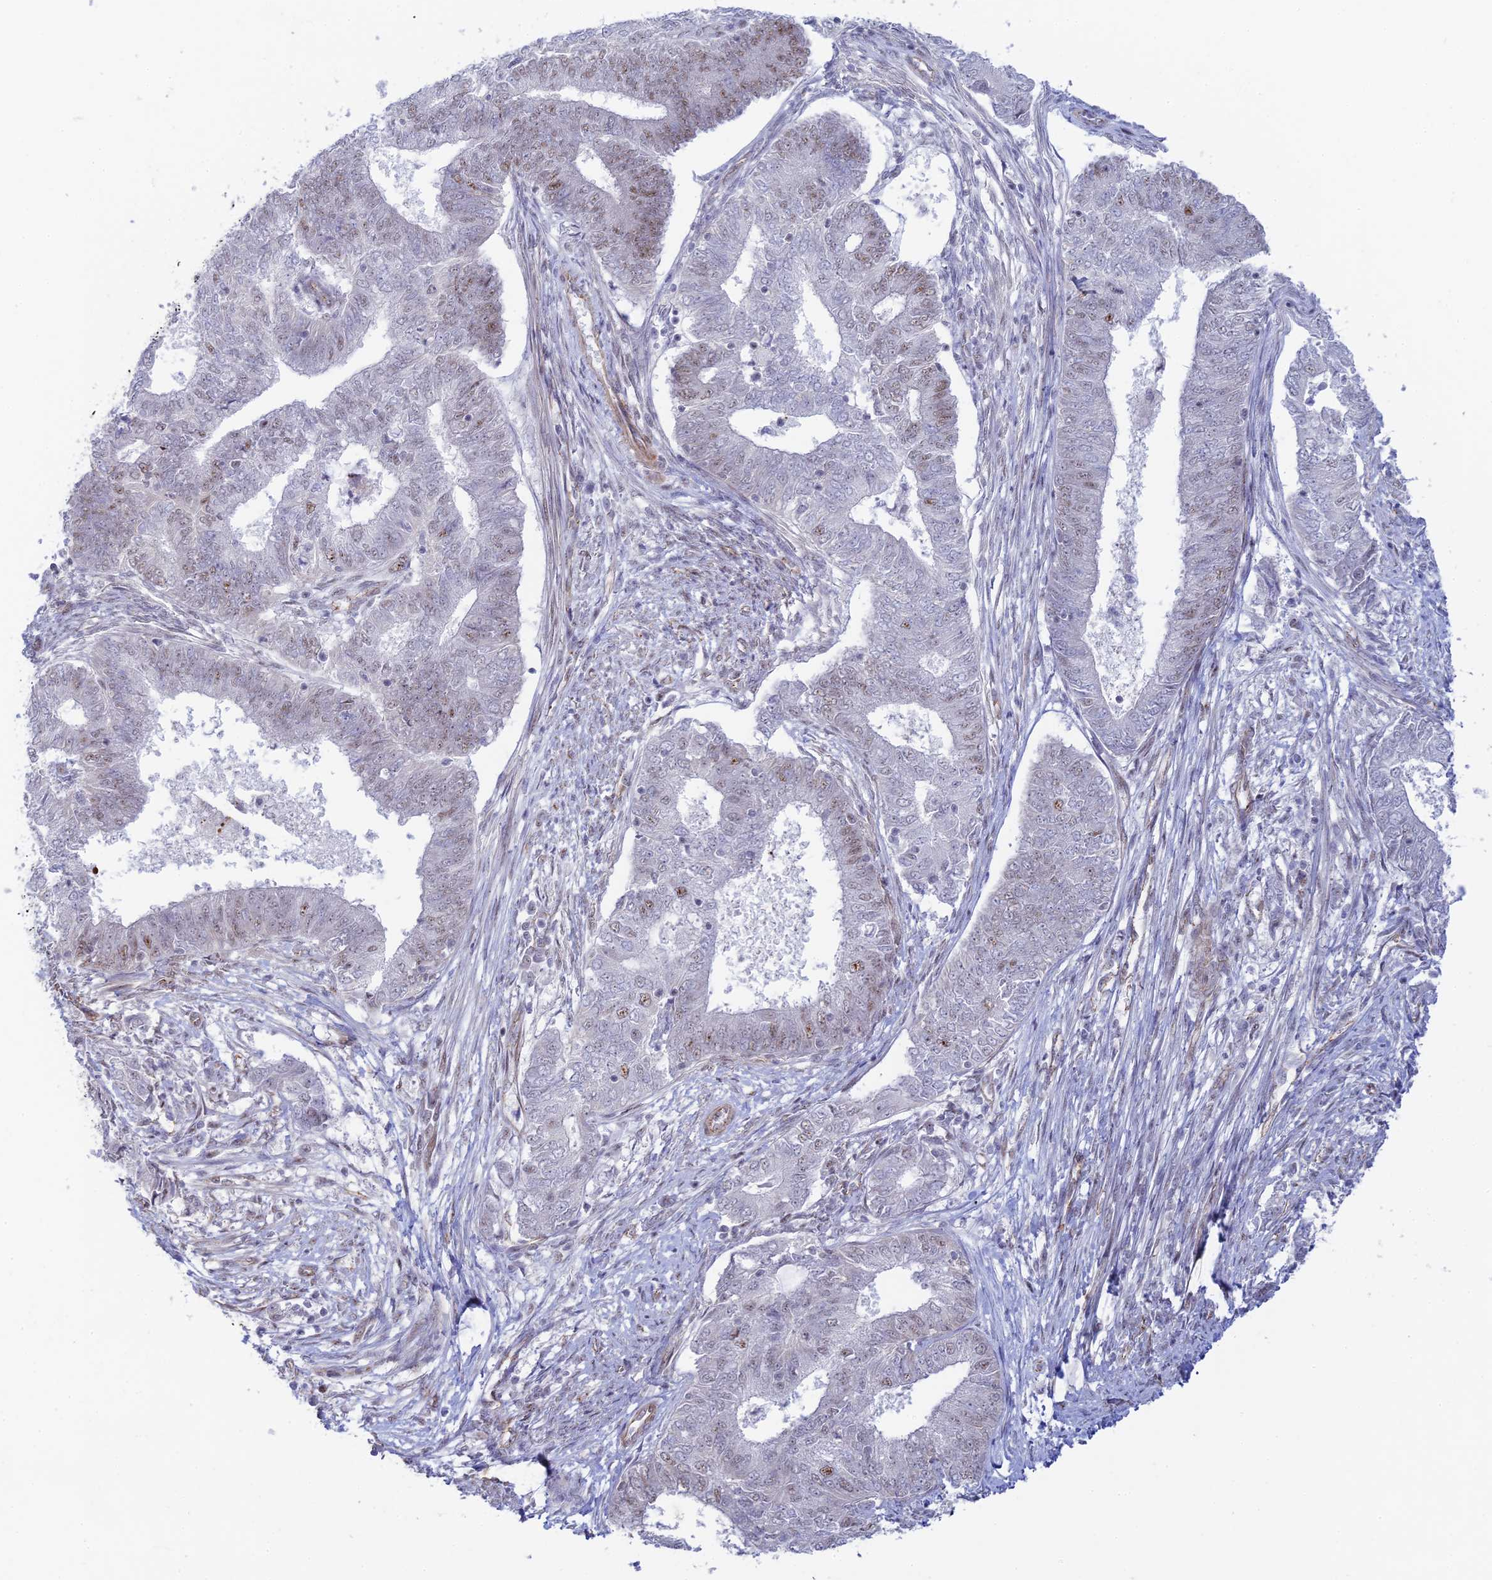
{"staining": {"intensity": "weak", "quantity": "25%-75%", "location": "nuclear"}, "tissue": "endometrial cancer", "cell_type": "Tumor cells", "image_type": "cancer", "snomed": [{"axis": "morphology", "description": "Adenocarcinoma, NOS"}, {"axis": "topography", "description": "Endometrium"}], "caption": "Adenocarcinoma (endometrial) was stained to show a protein in brown. There is low levels of weak nuclear staining in approximately 25%-75% of tumor cells.", "gene": "CFAP92", "patient": {"sex": "female", "age": 62}}